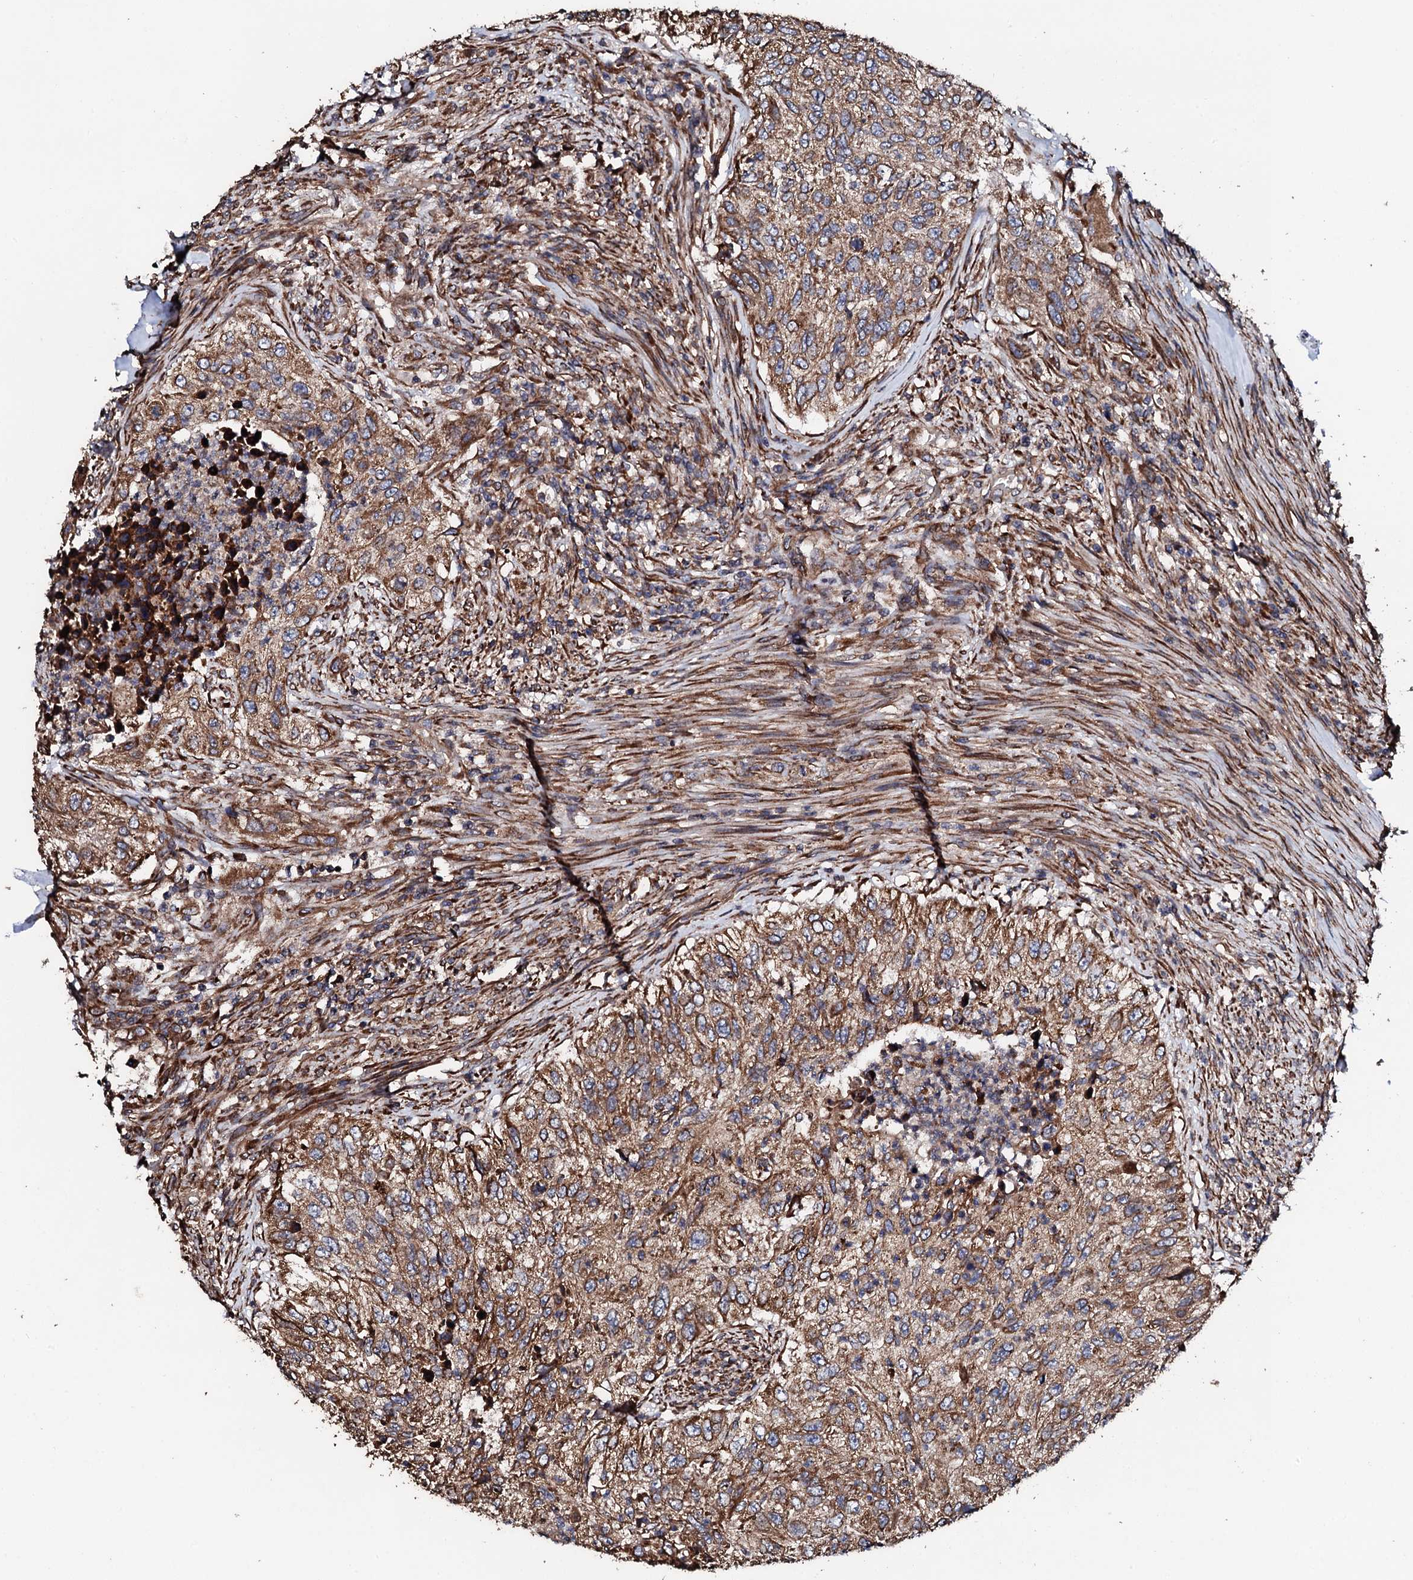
{"staining": {"intensity": "strong", "quantity": ">75%", "location": "cytoplasmic/membranous"}, "tissue": "urothelial cancer", "cell_type": "Tumor cells", "image_type": "cancer", "snomed": [{"axis": "morphology", "description": "Urothelial carcinoma, High grade"}, {"axis": "topography", "description": "Urinary bladder"}], "caption": "Protein expression analysis of urothelial cancer demonstrates strong cytoplasmic/membranous positivity in about >75% of tumor cells.", "gene": "CKAP5", "patient": {"sex": "female", "age": 60}}